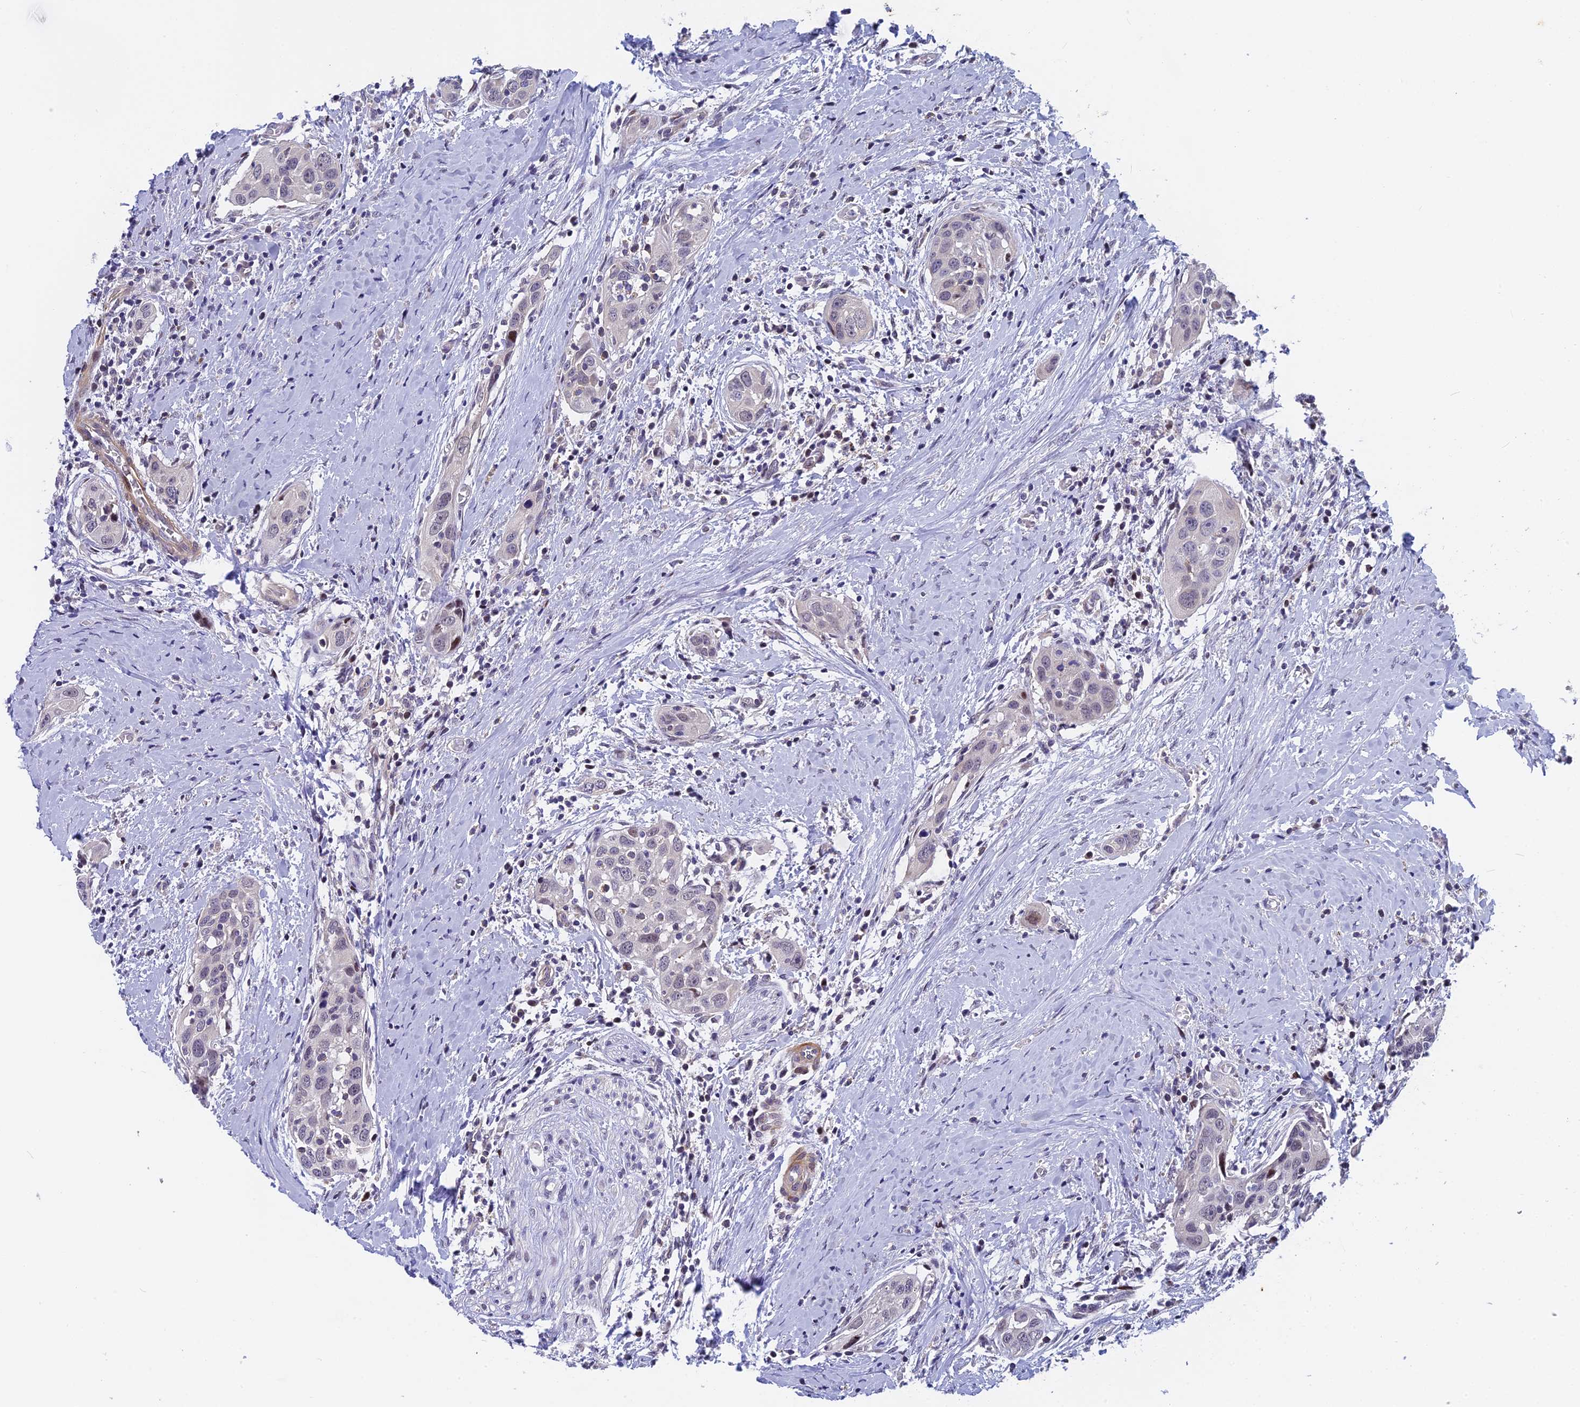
{"staining": {"intensity": "negative", "quantity": "none", "location": "none"}, "tissue": "head and neck cancer", "cell_type": "Tumor cells", "image_type": "cancer", "snomed": [{"axis": "morphology", "description": "Squamous cell carcinoma, NOS"}, {"axis": "topography", "description": "Oral tissue"}, {"axis": "topography", "description": "Head-Neck"}], "caption": "IHC of head and neck cancer (squamous cell carcinoma) displays no expression in tumor cells.", "gene": "ANKRD34B", "patient": {"sex": "female", "age": 50}}